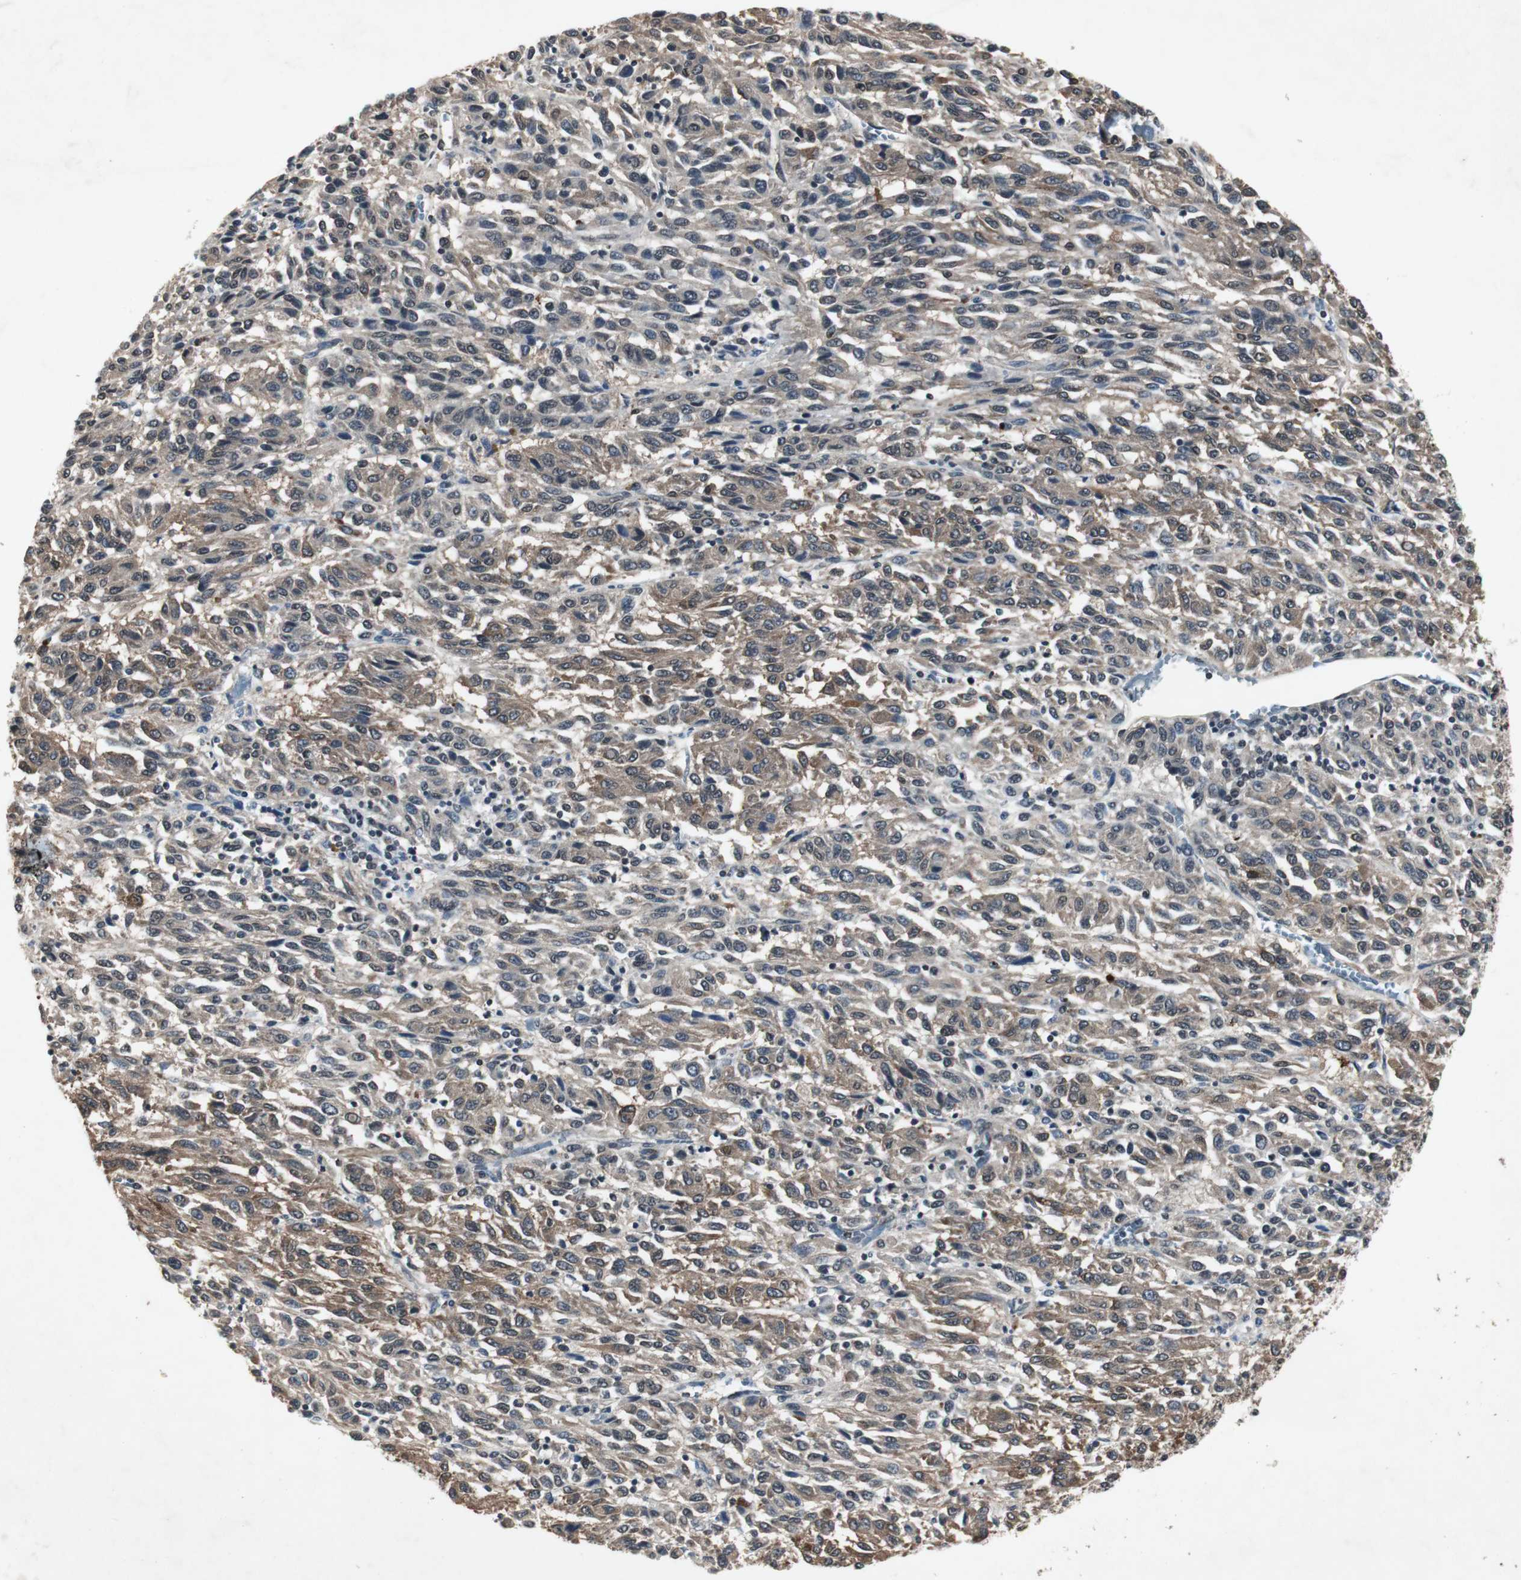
{"staining": {"intensity": "weak", "quantity": ">75%", "location": "cytoplasmic/membranous"}, "tissue": "melanoma", "cell_type": "Tumor cells", "image_type": "cancer", "snomed": [{"axis": "morphology", "description": "Malignant melanoma, Metastatic site"}, {"axis": "topography", "description": "Lung"}], "caption": "This histopathology image demonstrates IHC staining of human malignant melanoma (metastatic site), with low weak cytoplasmic/membranous positivity in approximately >75% of tumor cells.", "gene": "SMAD1", "patient": {"sex": "male", "age": 64}}